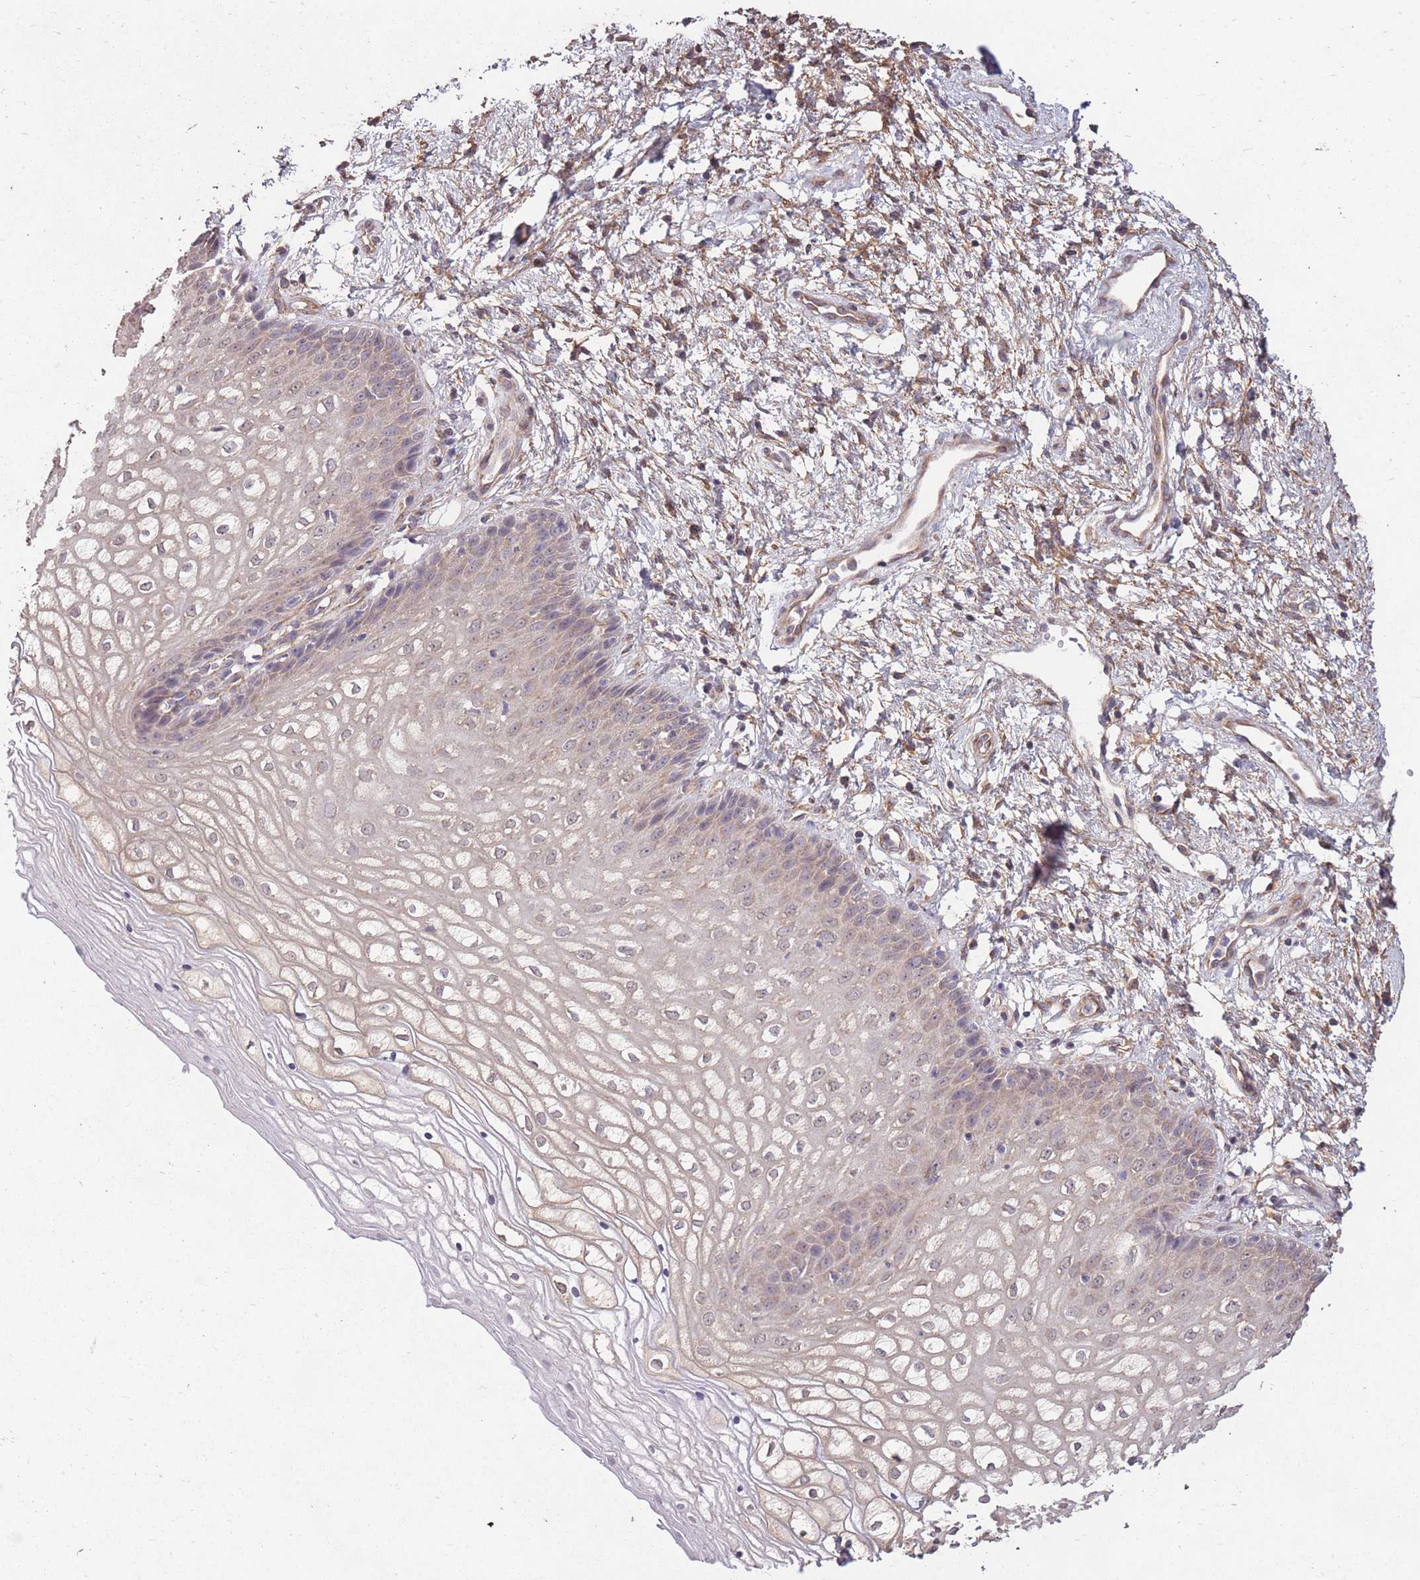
{"staining": {"intensity": "weak", "quantity": "<25%", "location": "cytoplasmic/membranous"}, "tissue": "vagina", "cell_type": "Squamous epithelial cells", "image_type": "normal", "snomed": [{"axis": "morphology", "description": "Normal tissue, NOS"}, {"axis": "topography", "description": "Vagina"}], "caption": "Immunohistochemistry (IHC) of unremarkable vagina exhibits no staining in squamous epithelial cells.", "gene": "DYNC1LI2", "patient": {"sex": "female", "age": 34}}